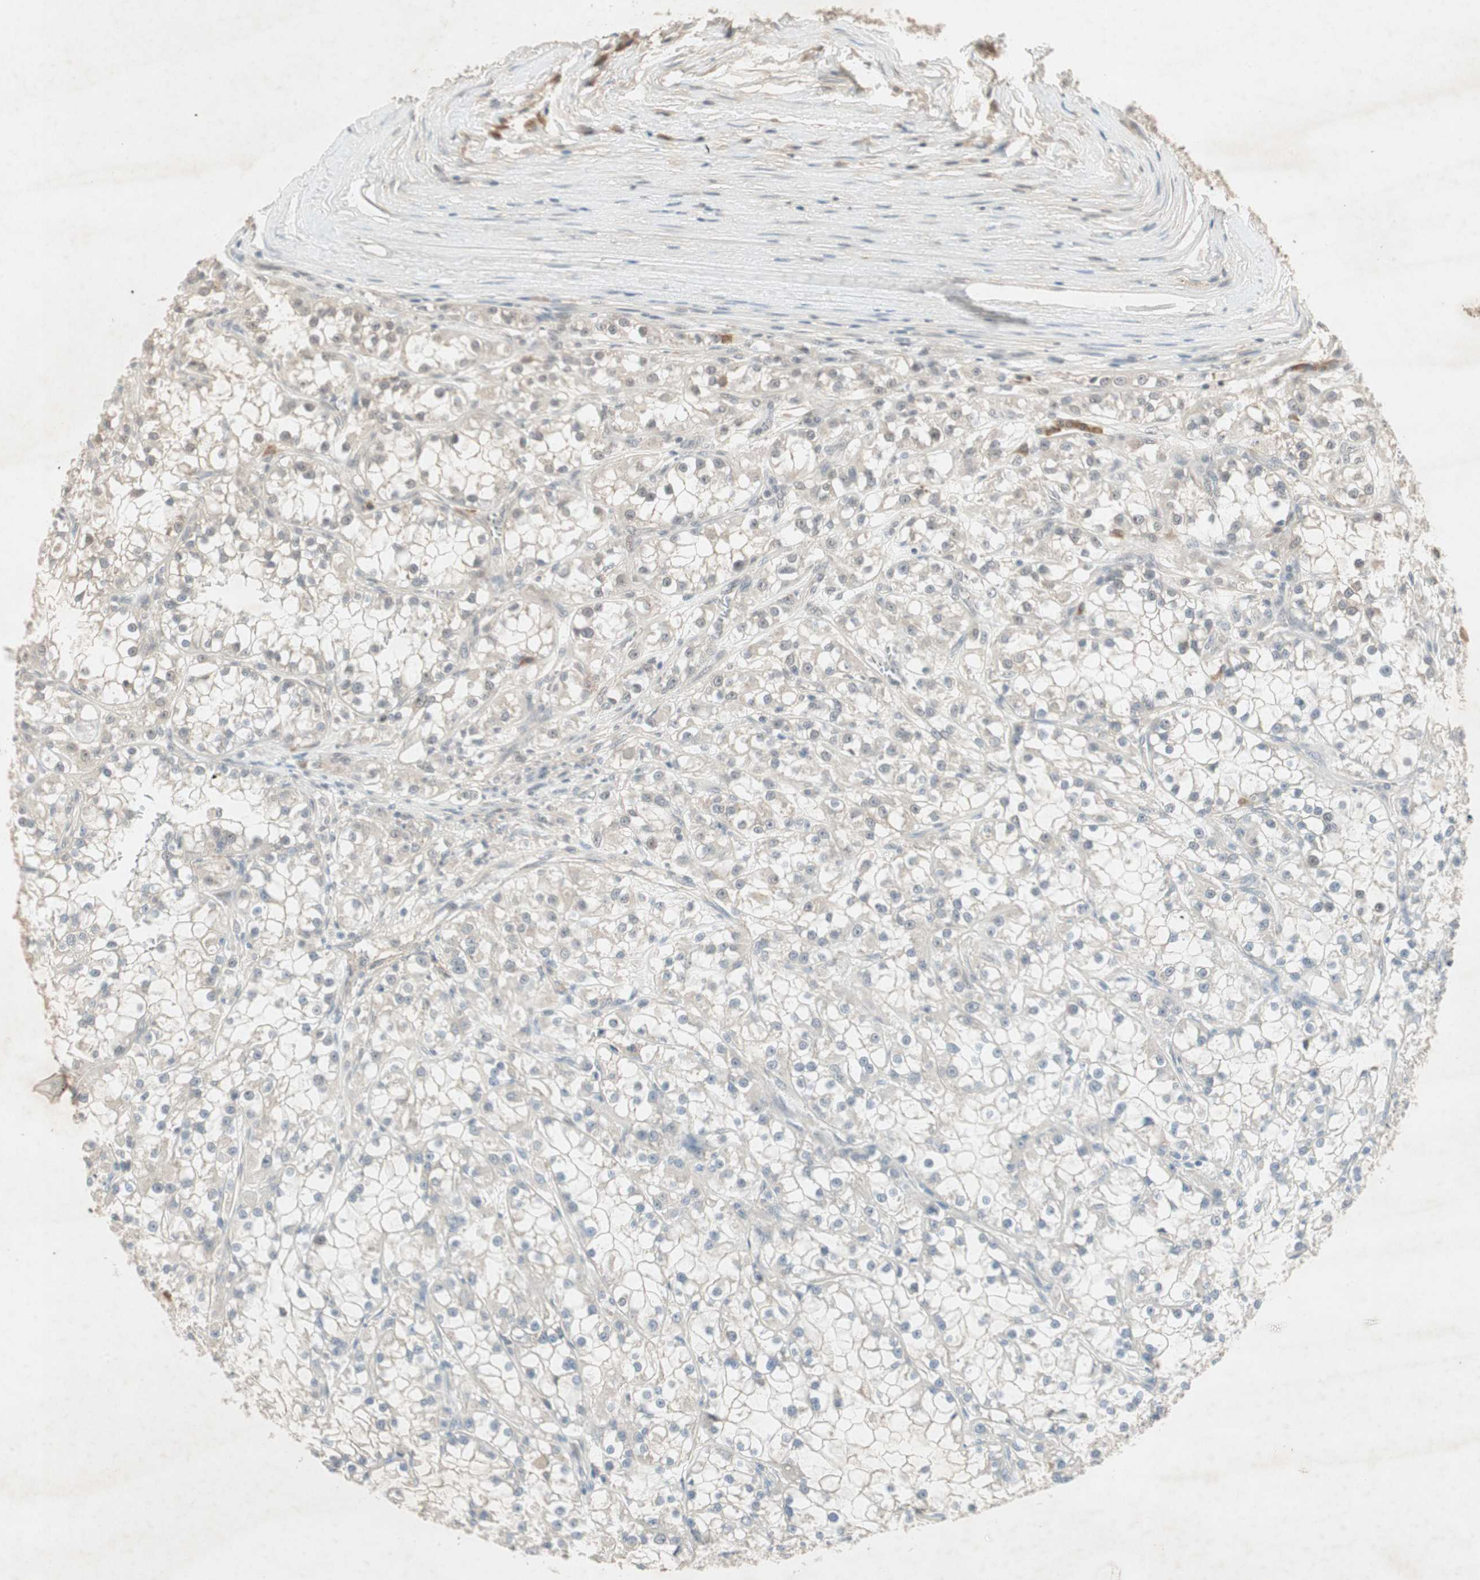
{"staining": {"intensity": "negative", "quantity": "none", "location": "none"}, "tissue": "renal cancer", "cell_type": "Tumor cells", "image_type": "cancer", "snomed": [{"axis": "morphology", "description": "Adenocarcinoma, NOS"}, {"axis": "topography", "description": "Kidney"}], "caption": "Photomicrograph shows no protein expression in tumor cells of renal cancer (adenocarcinoma) tissue.", "gene": "RNGTT", "patient": {"sex": "female", "age": 52}}